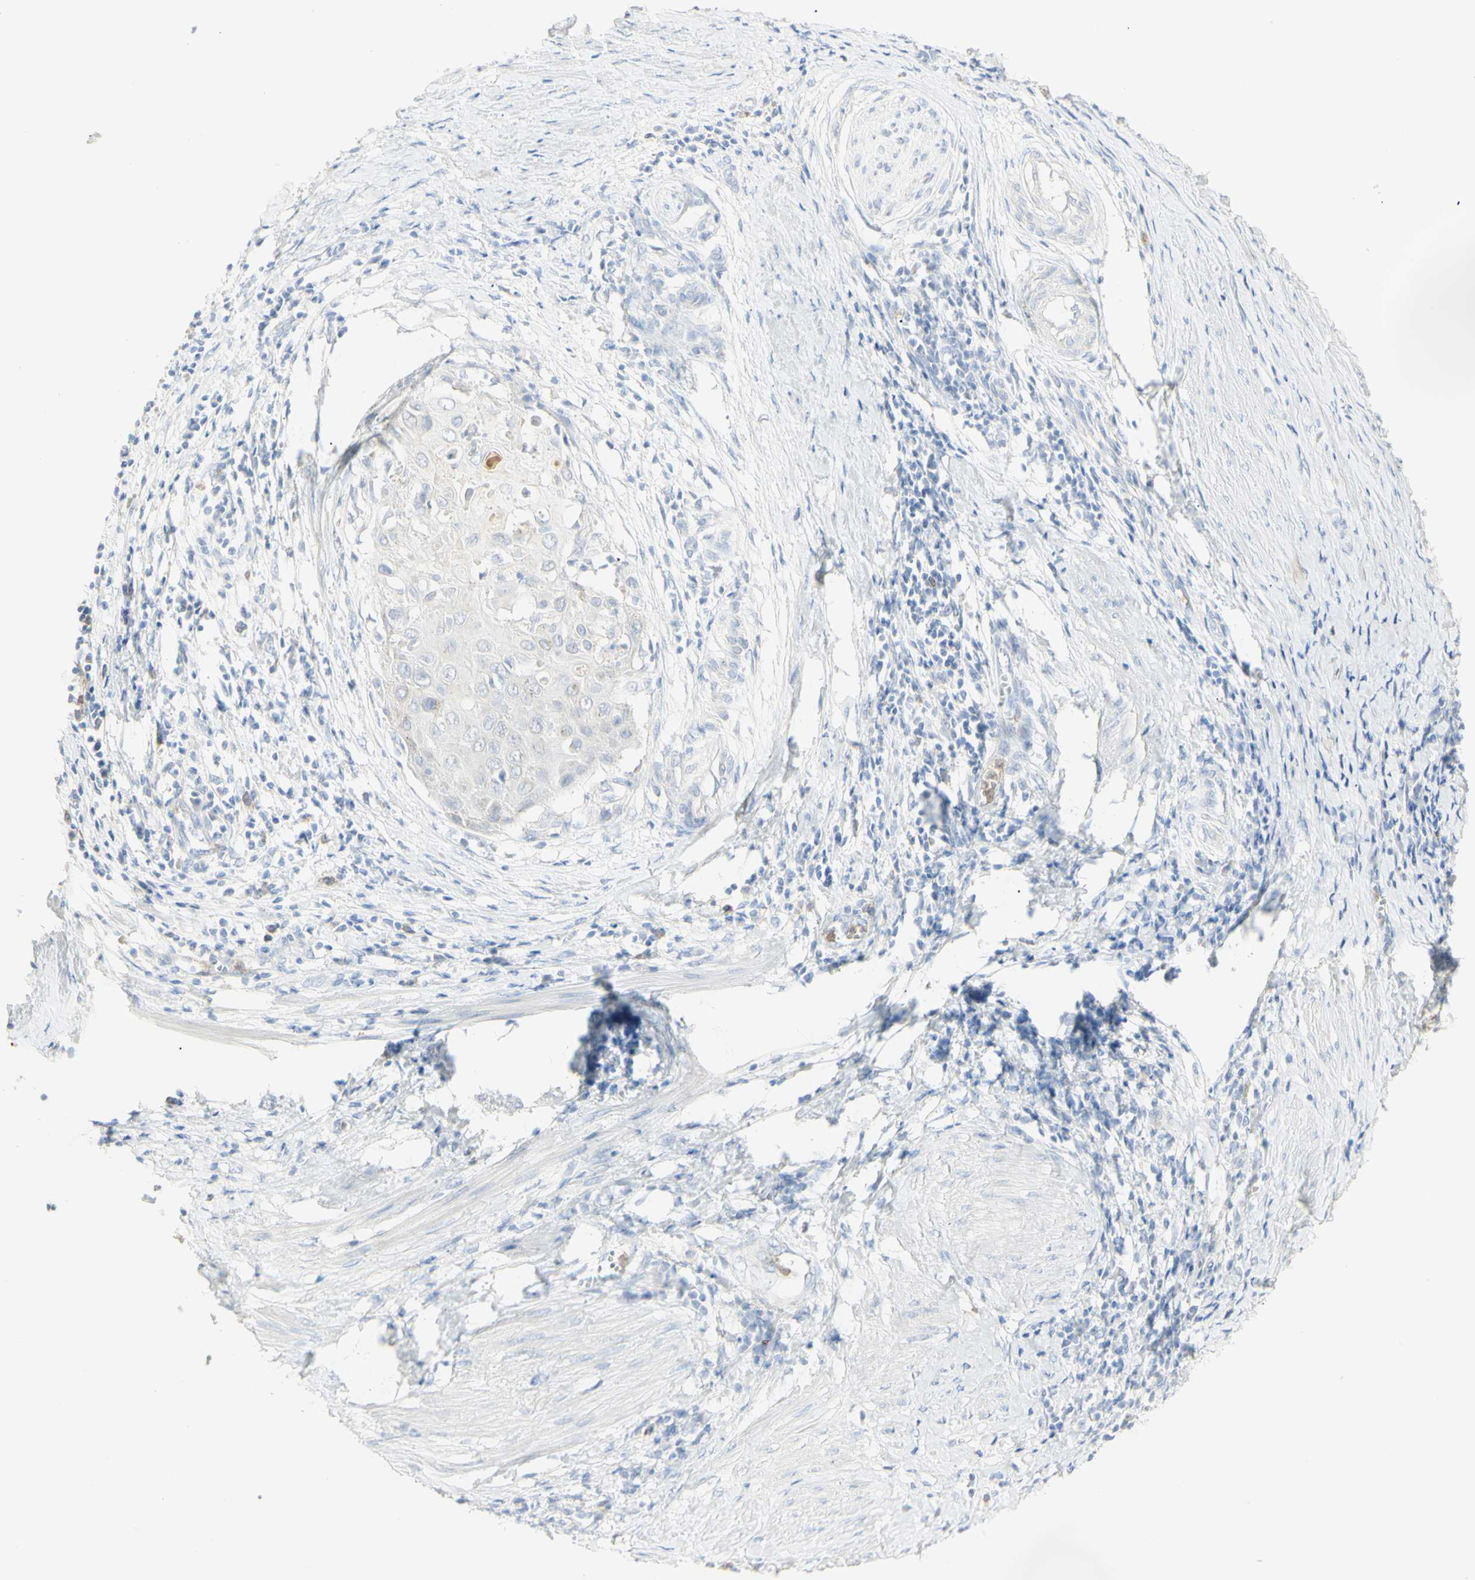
{"staining": {"intensity": "negative", "quantity": "none", "location": "none"}, "tissue": "cervical cancer", "cell_type": "Tumor cells", "image_type": "cancer", "snomed": [{"axis": "morphology", "description": "Squamous cell carcinoma, NOS"}, {"axis": "topography", "description": "Cervix"}], "caption": "Immunohistochemical staining of cervical cancer exhibits no significant staining in tumor cells.", "gene": "B4GALNT3", "patient": {"sex": "female", "age": 39}}